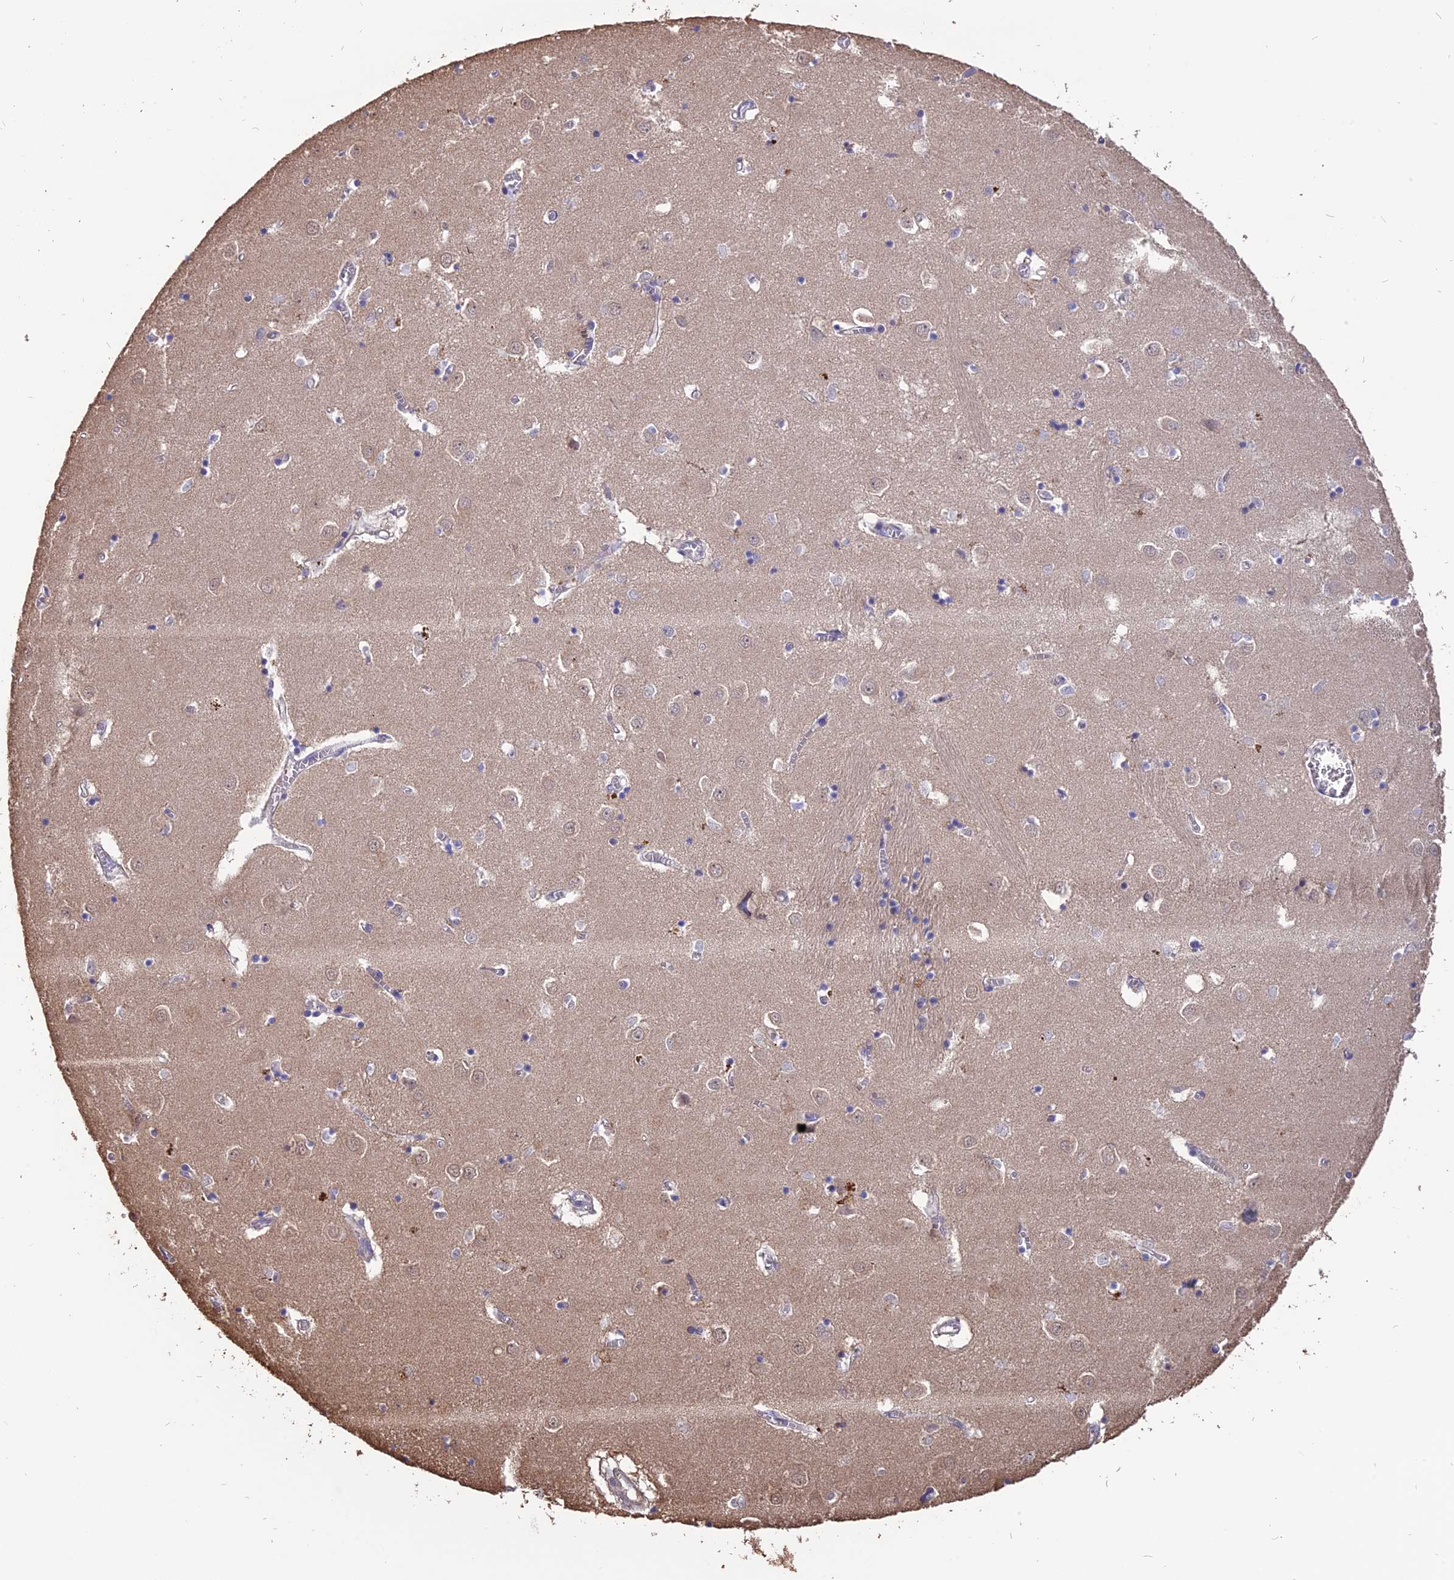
{"staining": {"intensity": "negative", "quantity": "none", "location": "none"}, "tissue": "caudate", "cell_type": "Glial cells", "image_type": "normal", "snomed": [{"axis": "morphology", "description": "Normal tissue, NOS"}, {"axis": "topography", "description": "Lateral ventricle wall"}], "caption": "Immunohistochemistry (IHC) histopathology image of normal human caudate stained for a protein (brown), which demonstrates no expression in glial cells.", "gene": "CARMIL2", "patient": {"sex": "male", "age": 70}}